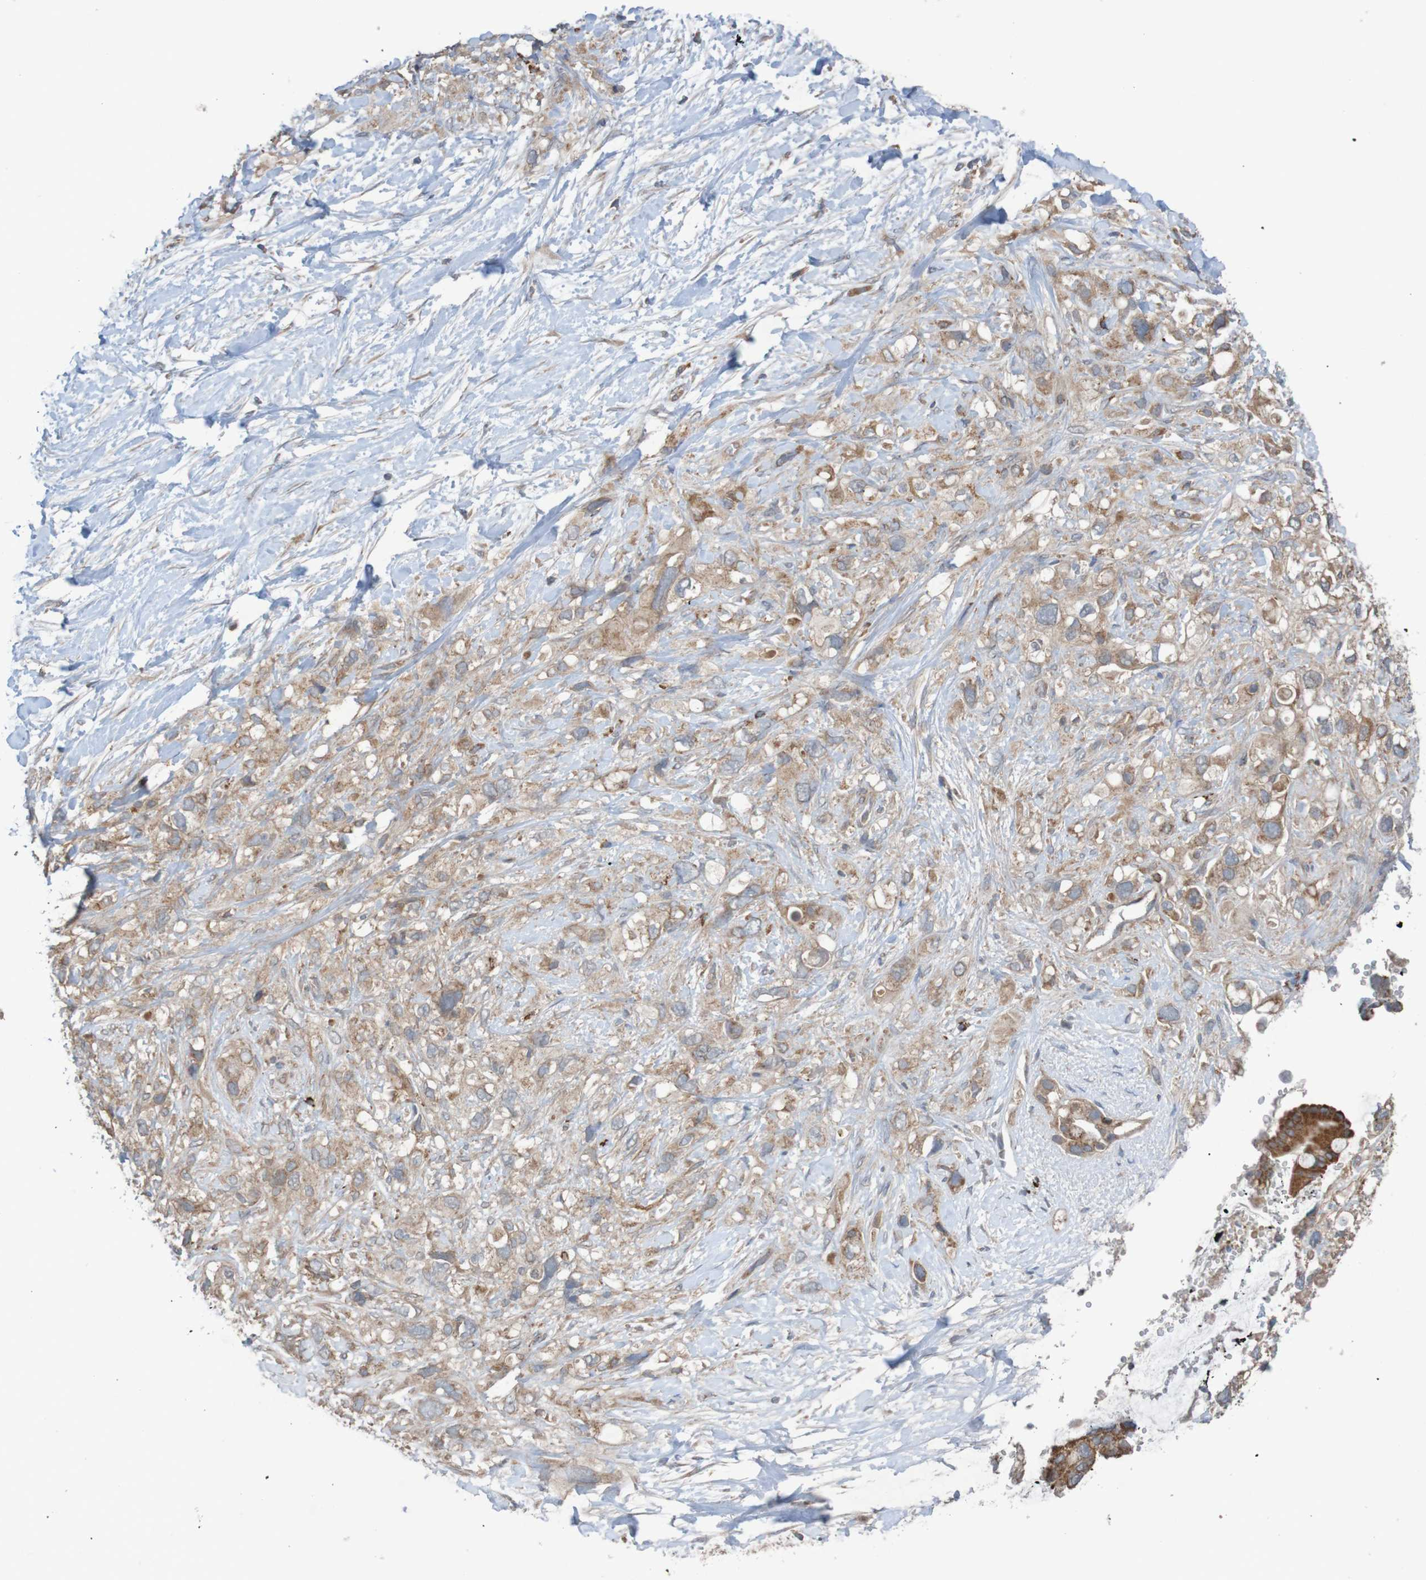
{"staining": {"intensity": "moderate", "quantity": ">75%", "location": "cytoplasmic/membranous"}, "tissue": "pancreatic cancer", "cell_type": "Tumor cells", "image_type": "cancer", "snomed": [{"axis": "morphology", "description": "Adenocarcinoma, NOS"}, {"axis": "topography", "description": "Pancreas"}], "caption": "Immunohistochemistry (DAB (3,3'-diaminobenzidine)) staining of human pancreatic adenocarcinoma displays moderate cytoplasmic/membranous protein positivity in approximately >75% of tumor cells.", "gene": "B3GAT2", "patient": {"sex": "female", "age": 56}}